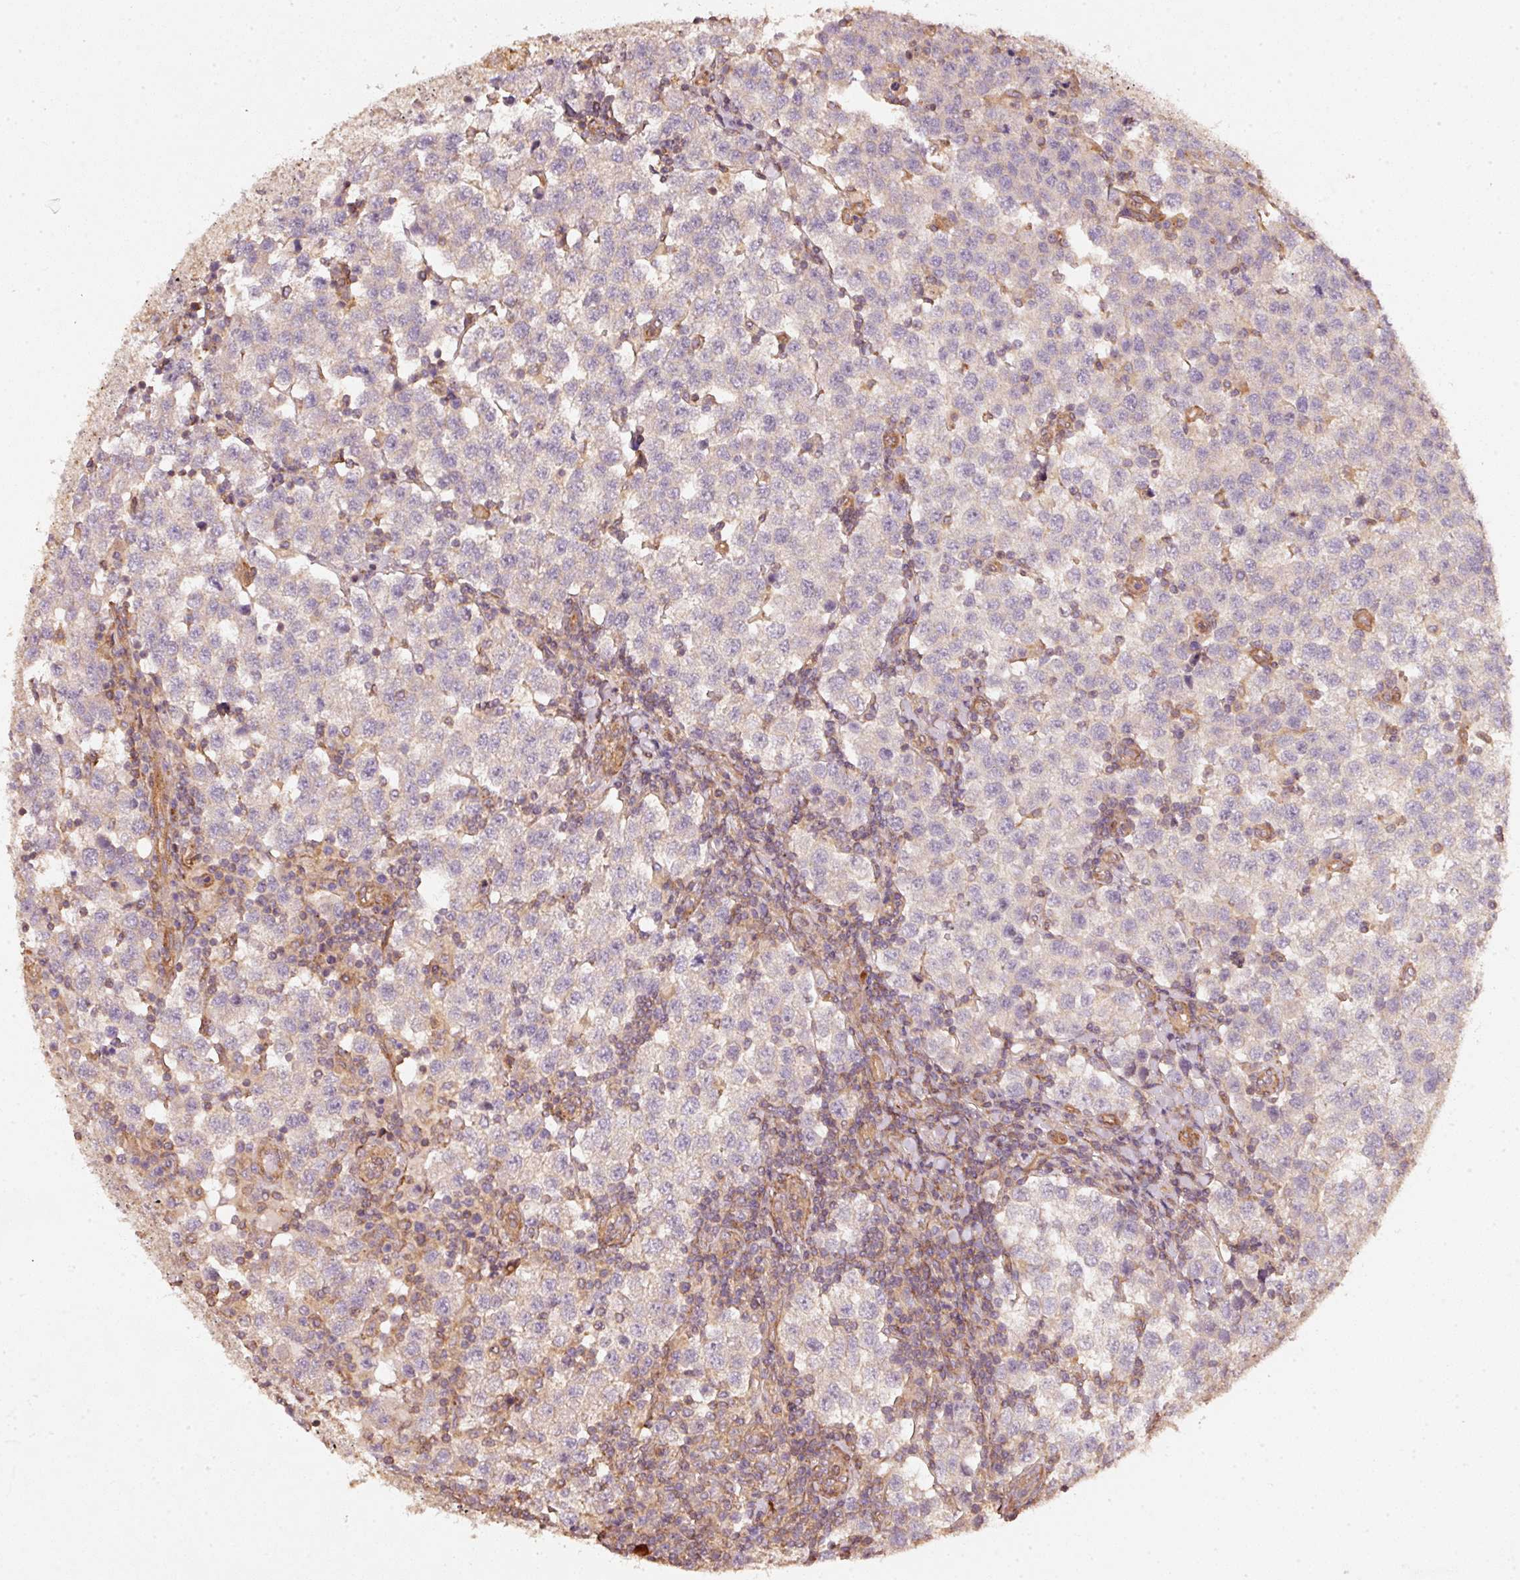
{"staining": {"intensity": "negative", "quantity": "none", "location": "none"}, "tissue": "testis cancer", "cell_type": "Tumor cells", "image_type": "cancer", "snomed": [{"axis": "morphology", "description": "Seminoma, NOS"}, {"axis": "topography", "description": "Testis"}], "caption": "Tumor cells show no significant positivity in testis seminoma.", "gene": "CEP95", "patient": {"sex": "male", "age": 34}}